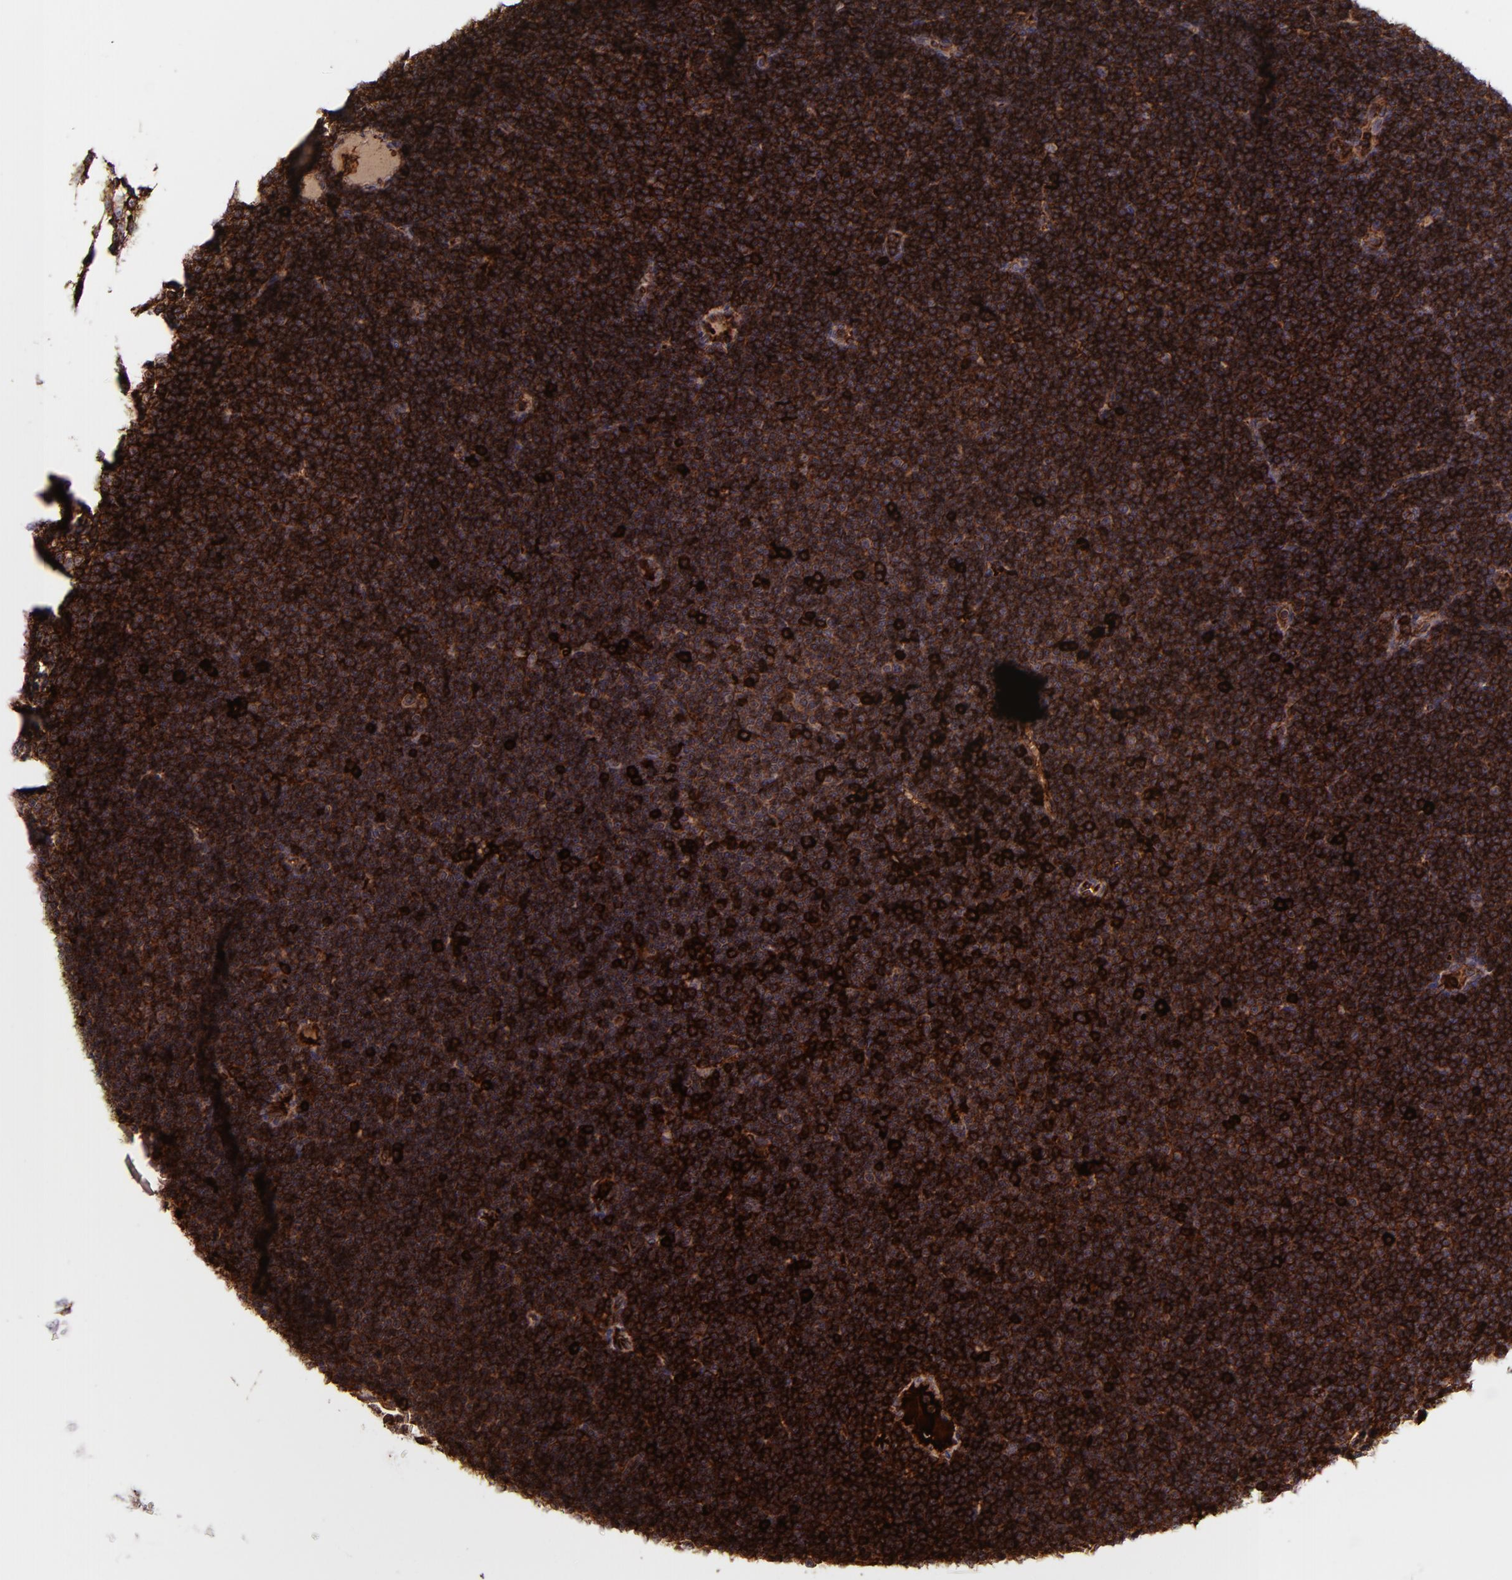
{"staining": {"intensity": "strong", "quantity": ">75%", "location": "cytoplasmic/membranous"}, "tissue": "lymphoma", "cell_type": "Tumor cells", "image_type": "cancer", "snomed": [{"axis": "morphology", "description": "Malignant lymphoma, non-Hodgkin's type, Low grade"}, {"axis": "topography", "description": "Lymph node"}], "caption": "Immunohistochemistry of lymphoma exhibits high levels of strong cytoplasmic/membranous staining in about >75% of tumor cells.", "gene": "SELL", "patient": {"sex": "female", "age": 73}}